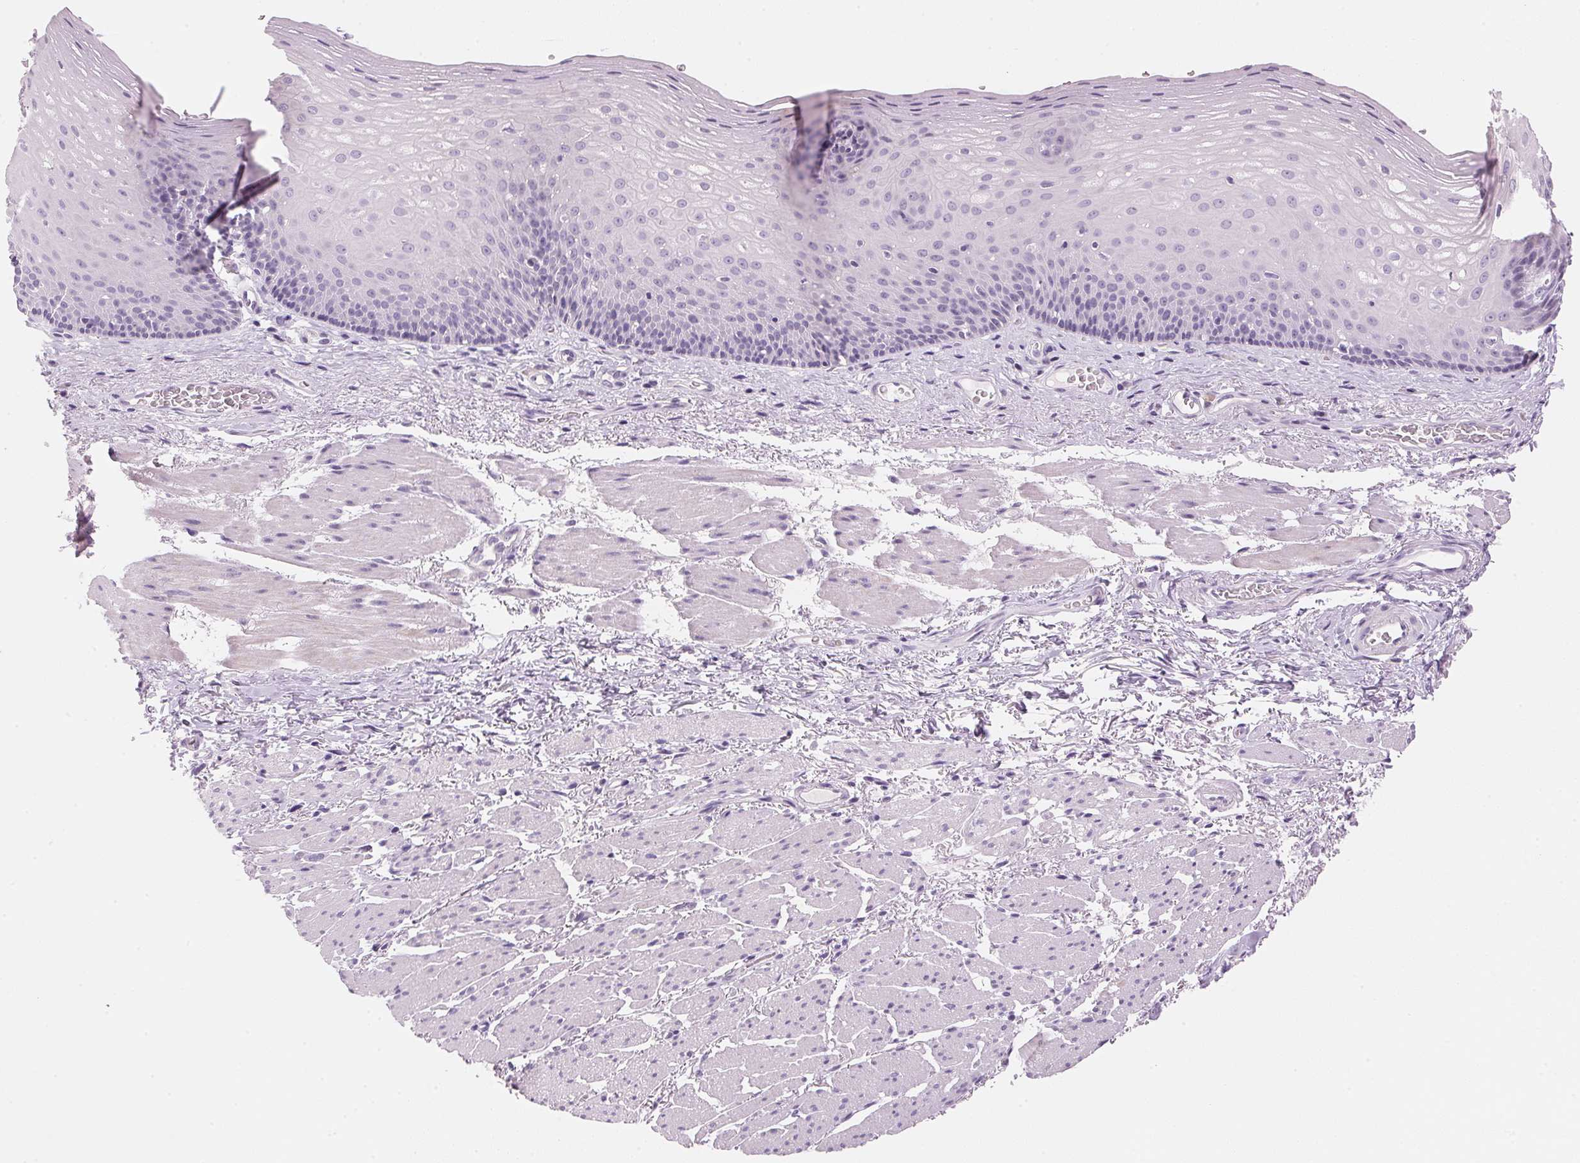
{"staining": {"intensity": "negative", "quantity": "none", "location": "none"}, "tissue": "esophagus", "cell_type": "Squamous epithelial cells", "image_type": "normal", "snomed": [{"axis": "morphology", "description": "Normal tissue, NOS"}, {"axis": "topography", "description": "Esophagus"}], "caption": "Histopathology image shows no significant protein positivity in squamous epithelial cells of benign esophagus.", "gene": "CYP11B1", "patient": {"sex": "male", "age": 76}}